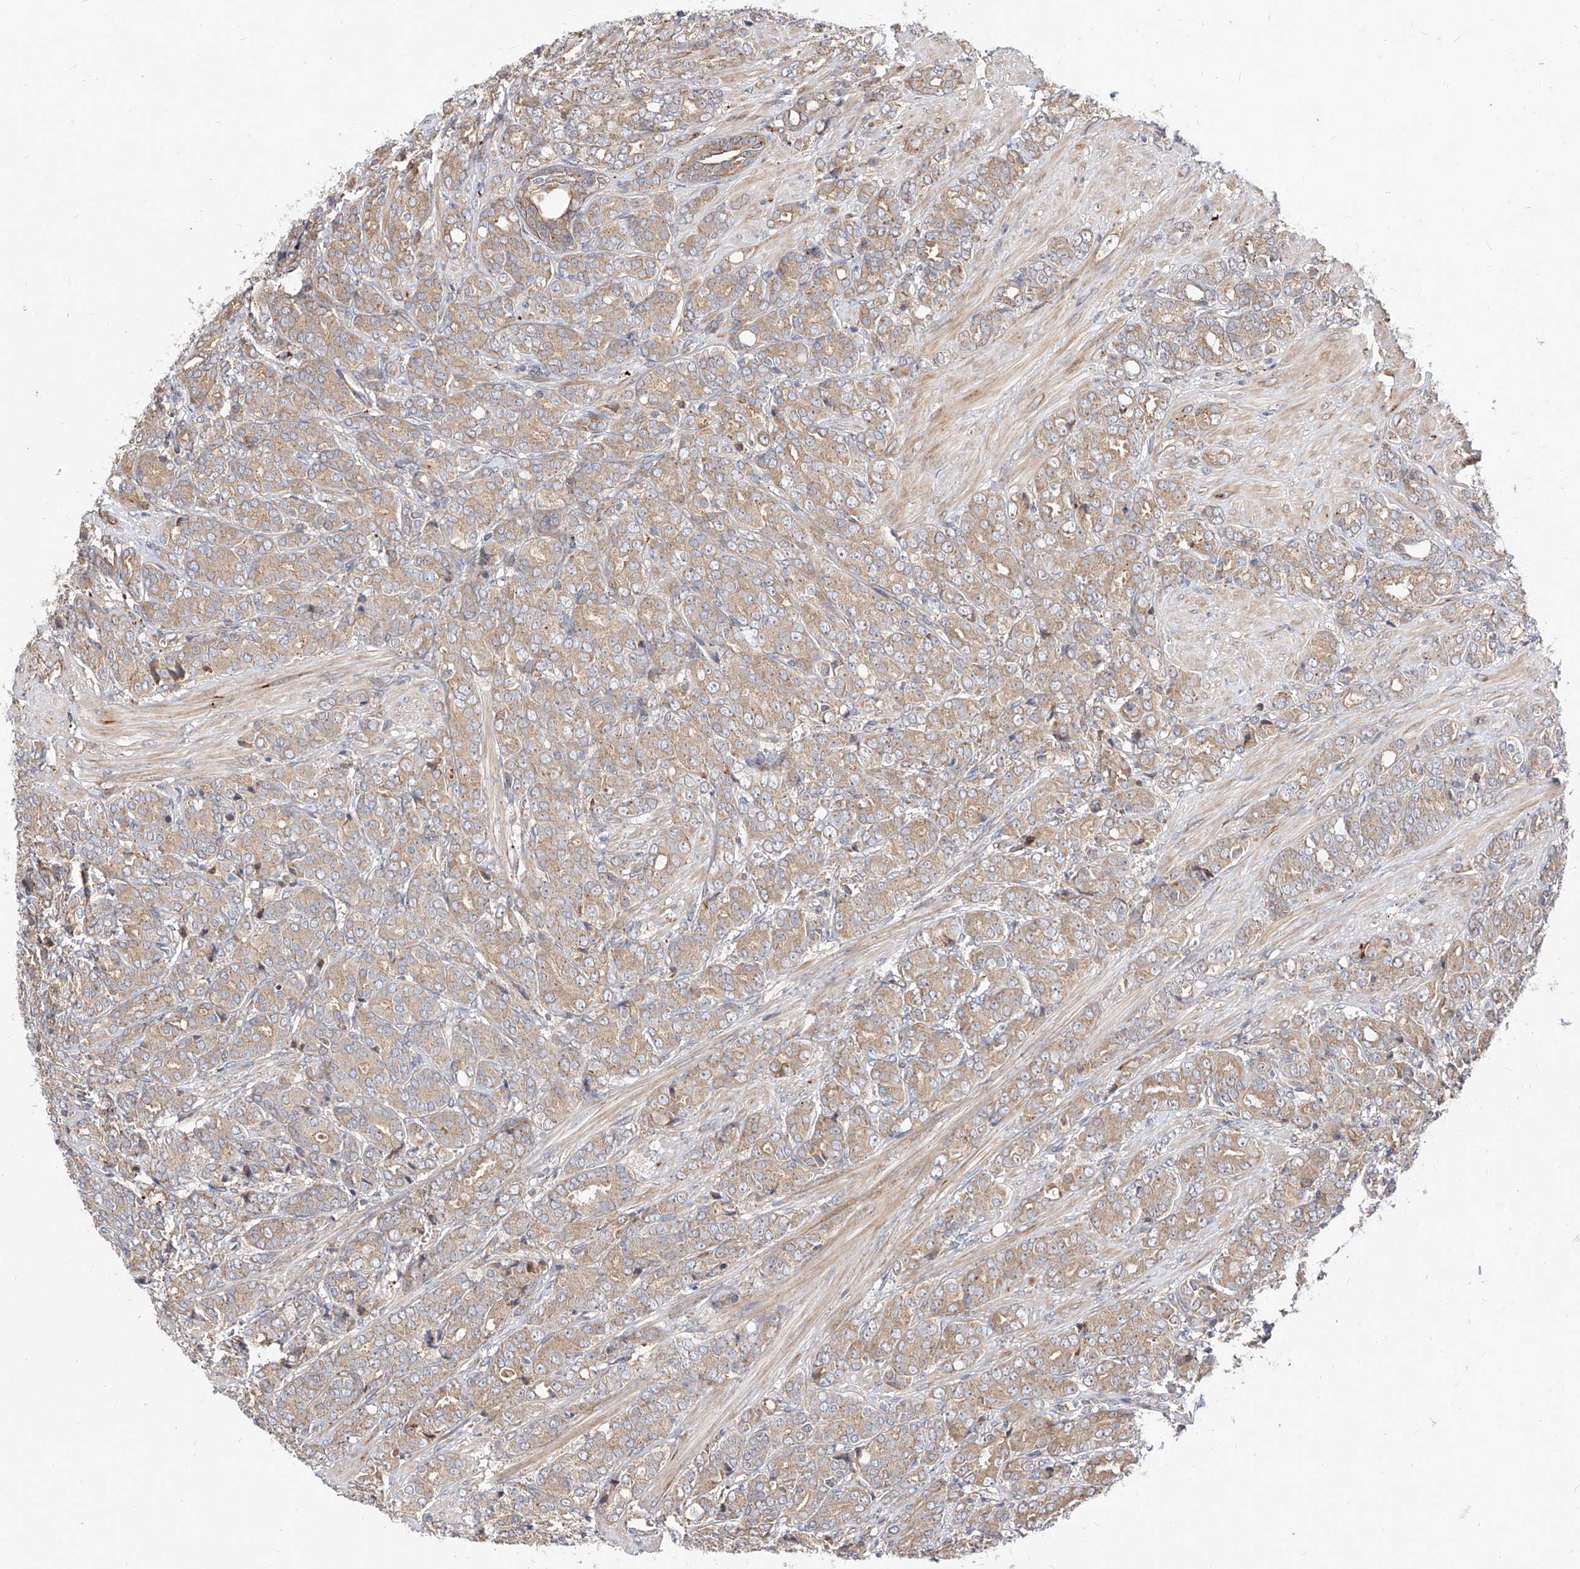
{"staining": {"intensity": "weak", "quantity": ">75%", "location": "cytoplasmic/membranous"}, "tissue": "prostate cancer", "cell_type": "Tumor cells", "image_type": "cancer", "snomed": [{"axis": "morphology", "description": "Adenocarcinoma, High grade"}, {"axis": "topography", "description": "Prostate"}], "caption": "DAB (3,3'-diaminobenzidine) immunohistochemical staining of high-grade adenocarcinoma (prostate) displays weak cytoplasmic/membranous protein positivity in approximately >75% of tumor cells. (Stains: DAB in brown, nuclei in blue, Microscopy: brightfield microscopy at high magnification).", "gene": "DIRAS3", "patient": {"sex": "male", "age": 62}}